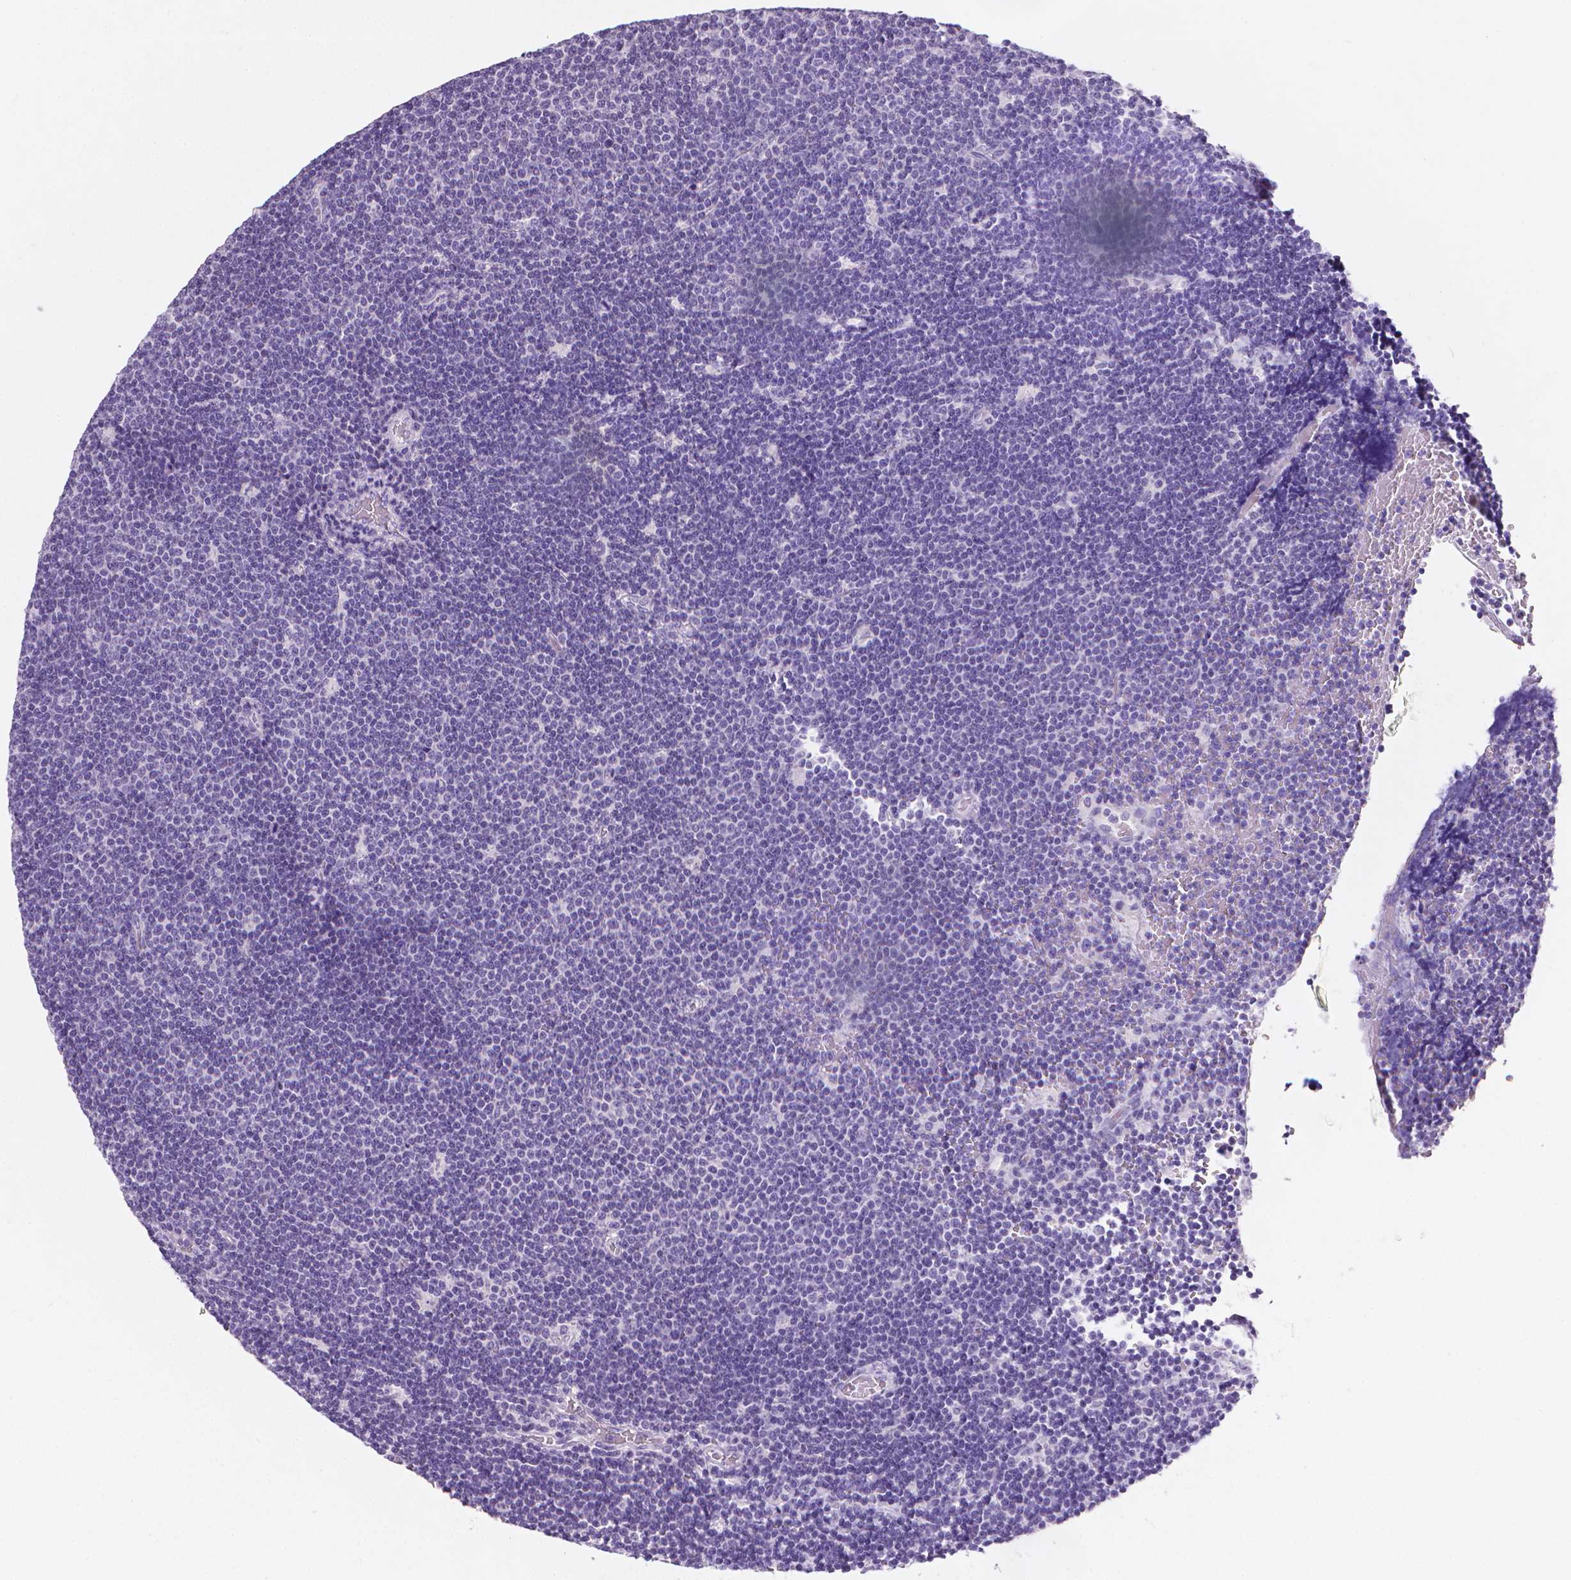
{"staining": {"intensity": "negative", "quantity": "none", "location": "none"}, "tissue": "lymphoma", "cell_type": "Tumor cells", "image_type": "cancer", "snomed": [{"axis": "morphology", "description": "Malignant lymphoma, non-Hodgkin's type, Low grade"}, {"axis": "topography", "description": "Brain"}], "caption": "Human lymphoma stained for a protein using immunohistochemistry demonstrates no expression in tumor cells.", "gene": "XPNPEP2", "patient": {"sex": "female", "age": 66}}